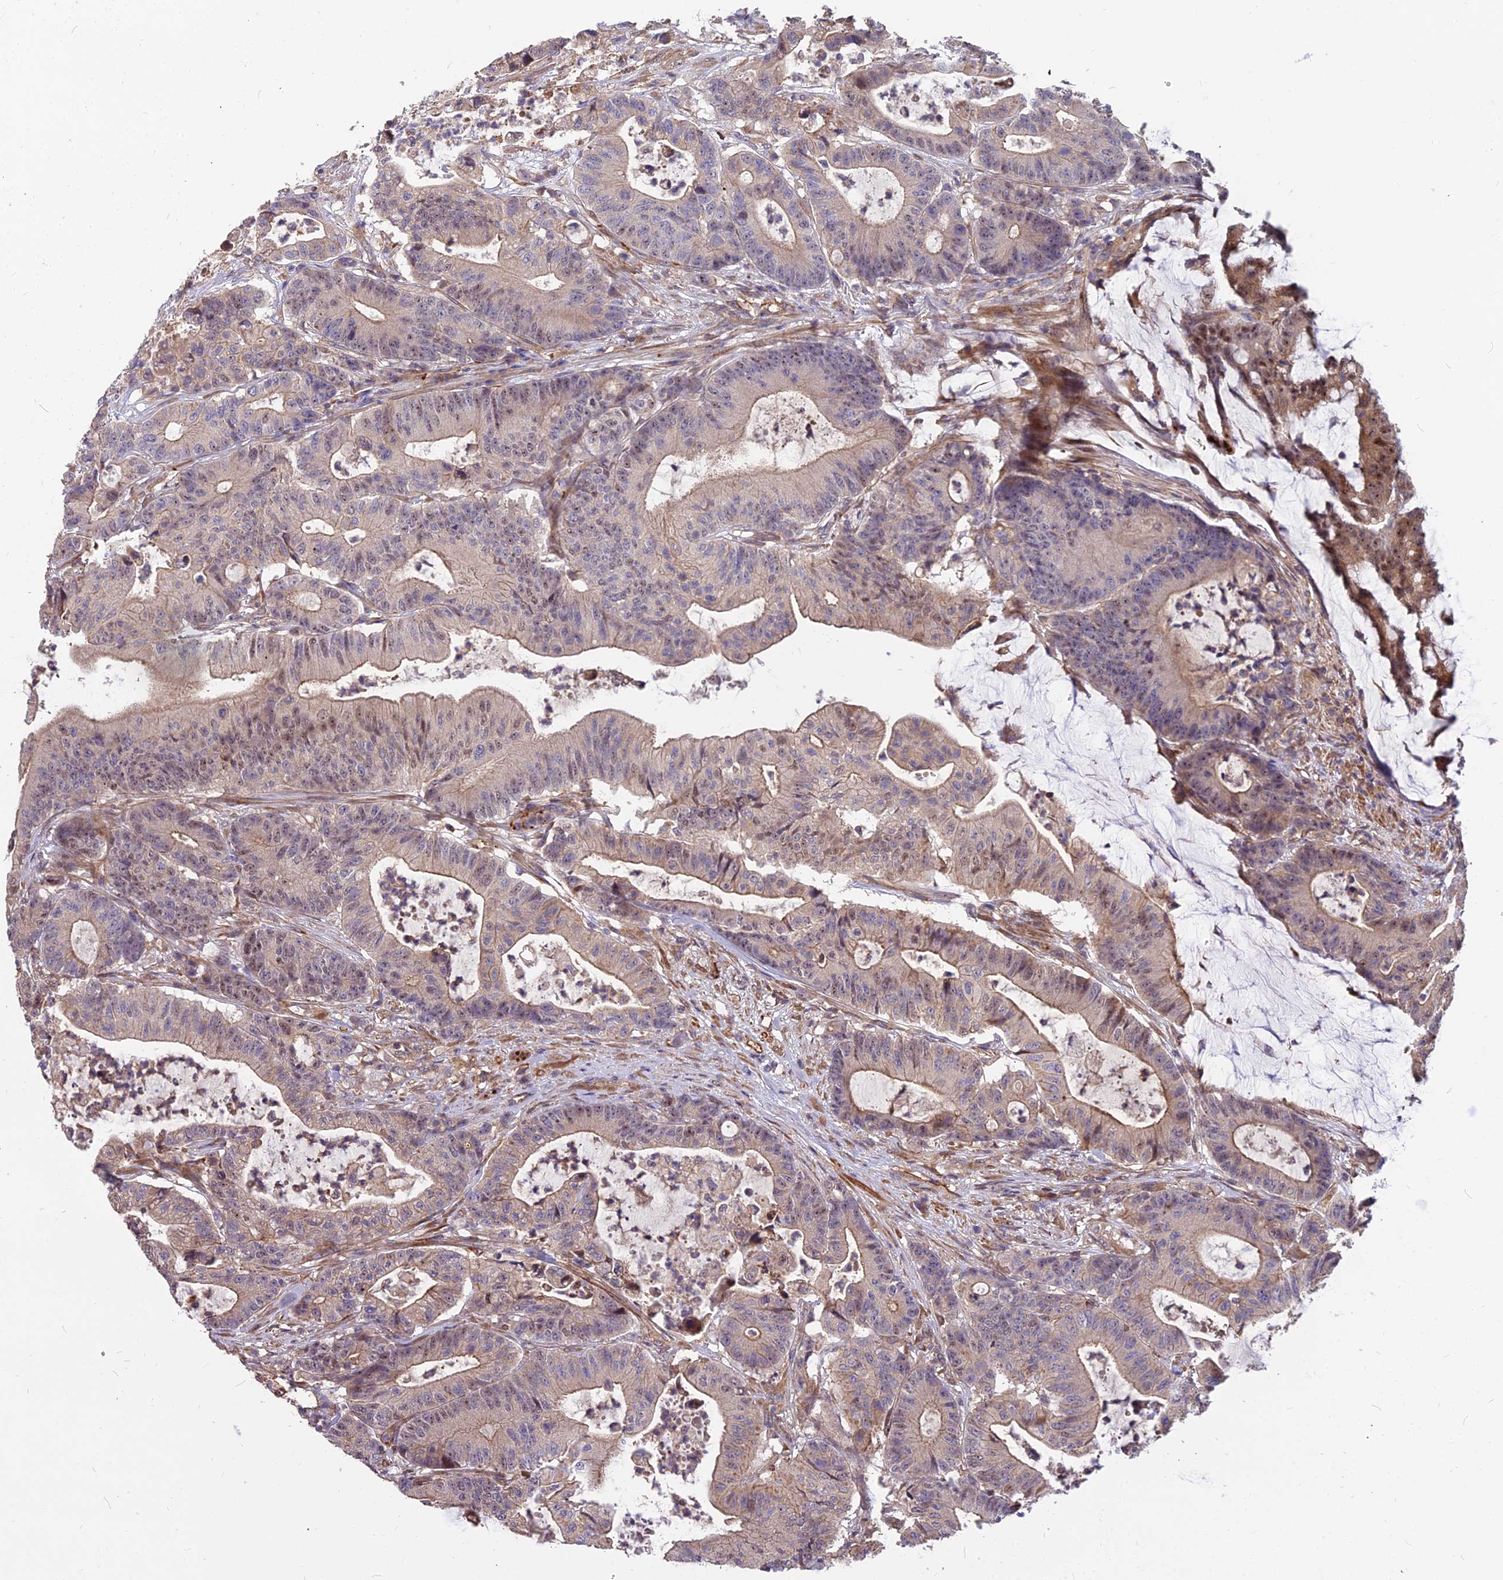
{"staining": {"intensity": "moderate", "quantity": "25%-75%", "location": "cytoplasmic/membranous,nuclear"}, "tissue": "colorectal cancer", "cell_type": "Tumor cells", "image_type": "cancer", "snomed": [{"axis": "morphology", "description": "Adenocarcinoma, NOS"}, {"axis": "topography", "description": "Colon"}], "caption": "Immunohistochemical staining of adenocarcinoma (colorectal) shows medium levels of moderate cytoplasmic/membranous and nuclear protein expression in about 25%-75% of tumor cells.", "gene": "TCEA3", "patient": {"sex": "female", "age": 84}}